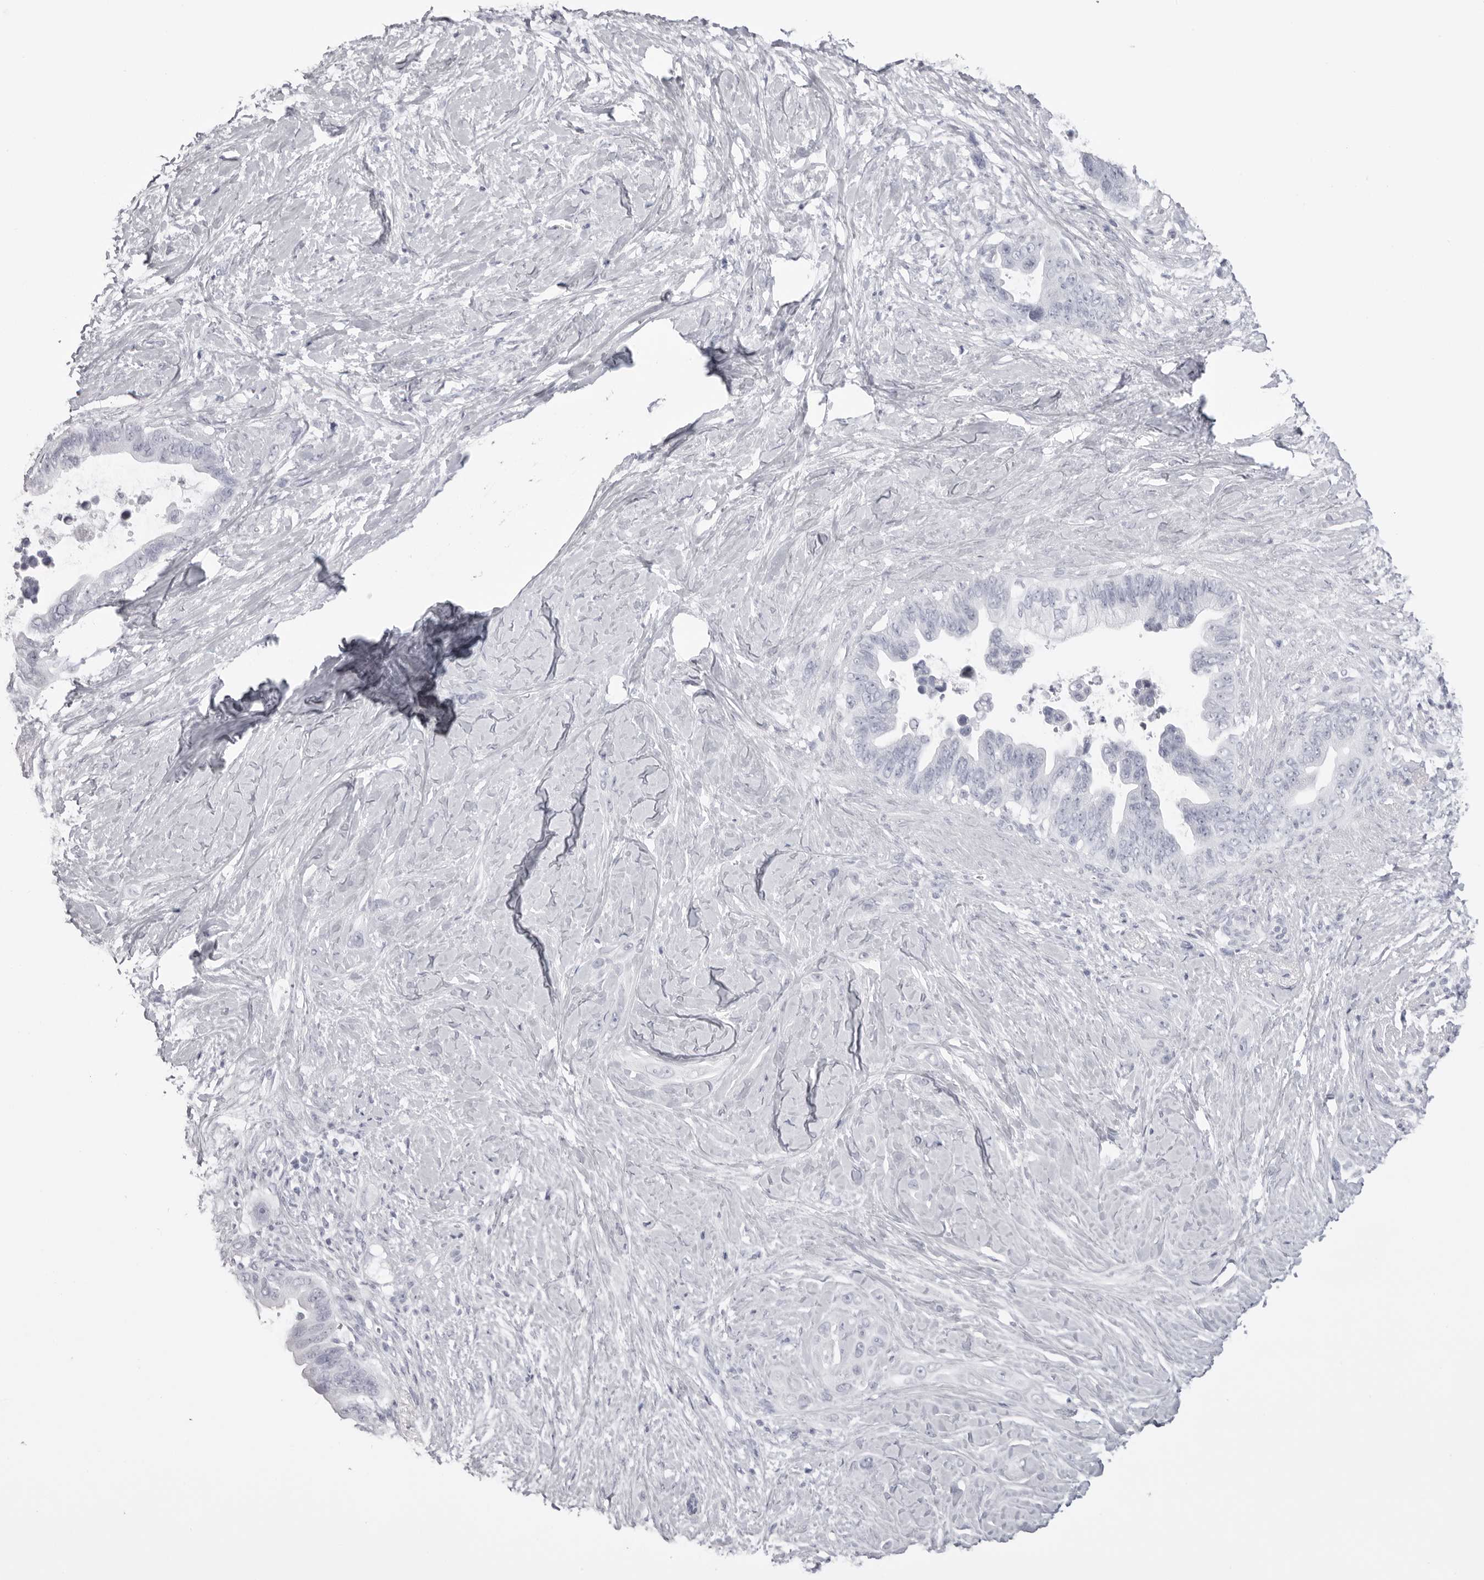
{"staining": {"intensity": "negative", "quantity": "none", "location": "none"}, "tissue": "pancreatic cancer", "cell_type": "Tumor cells", "image_type": "cancer", "snomed": [{"axis": "morphology", "description": "Adenocarcinoma, NOS"}, {"axis": "topography", "description": "Pancreas"}], "caption": "This image is of pancreatic cancer (adenocarcinoma) stained with IHC to label a protein in brown with the nuclei are counter-stained blue. There is no staining in tumor cells.", "gene": "TMOD4", "patient": {"sex": "female", "age": 72}}